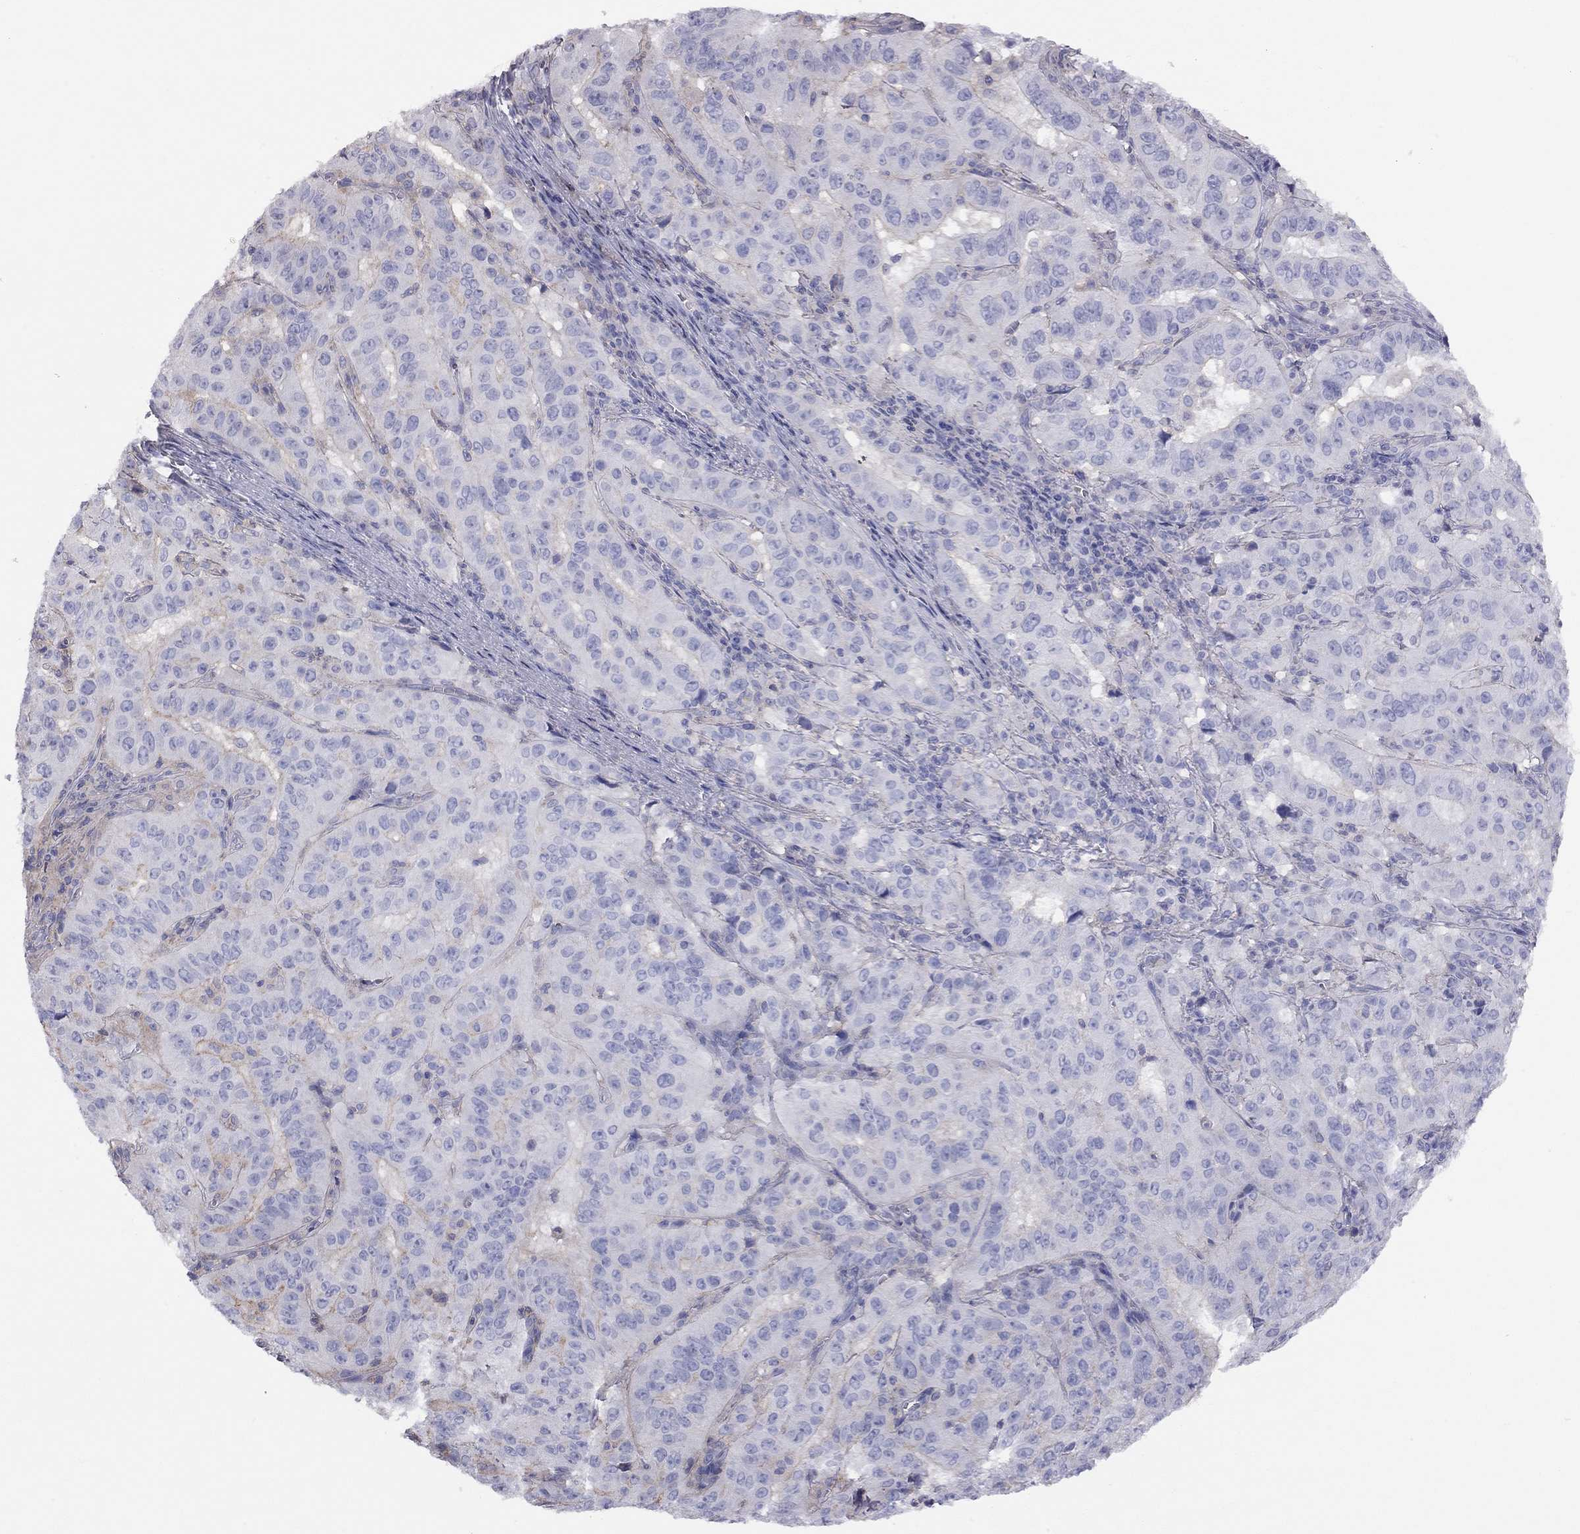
{"staining": {"intensity": "negative", "quantity": "none", "location": "none"}, "tissue": "pancreatic cancer", "cell_type": "Tumor cells", "image_type": "cancer", "snomed": [{"axis": "morphology", "description": "Adenocarcinoma, NOS"}, {"axis": "topography", "description": "Pancreas"}], "caption": "A high-resolution histopathology image shows immunohistochemistry (IHC) staining of pancreatic cancer (adenocarcinoma), which displays no significant staining in tumor cells.", "gene": "ADCYAP1", "patient": {"sex": "male", "age": 63}}